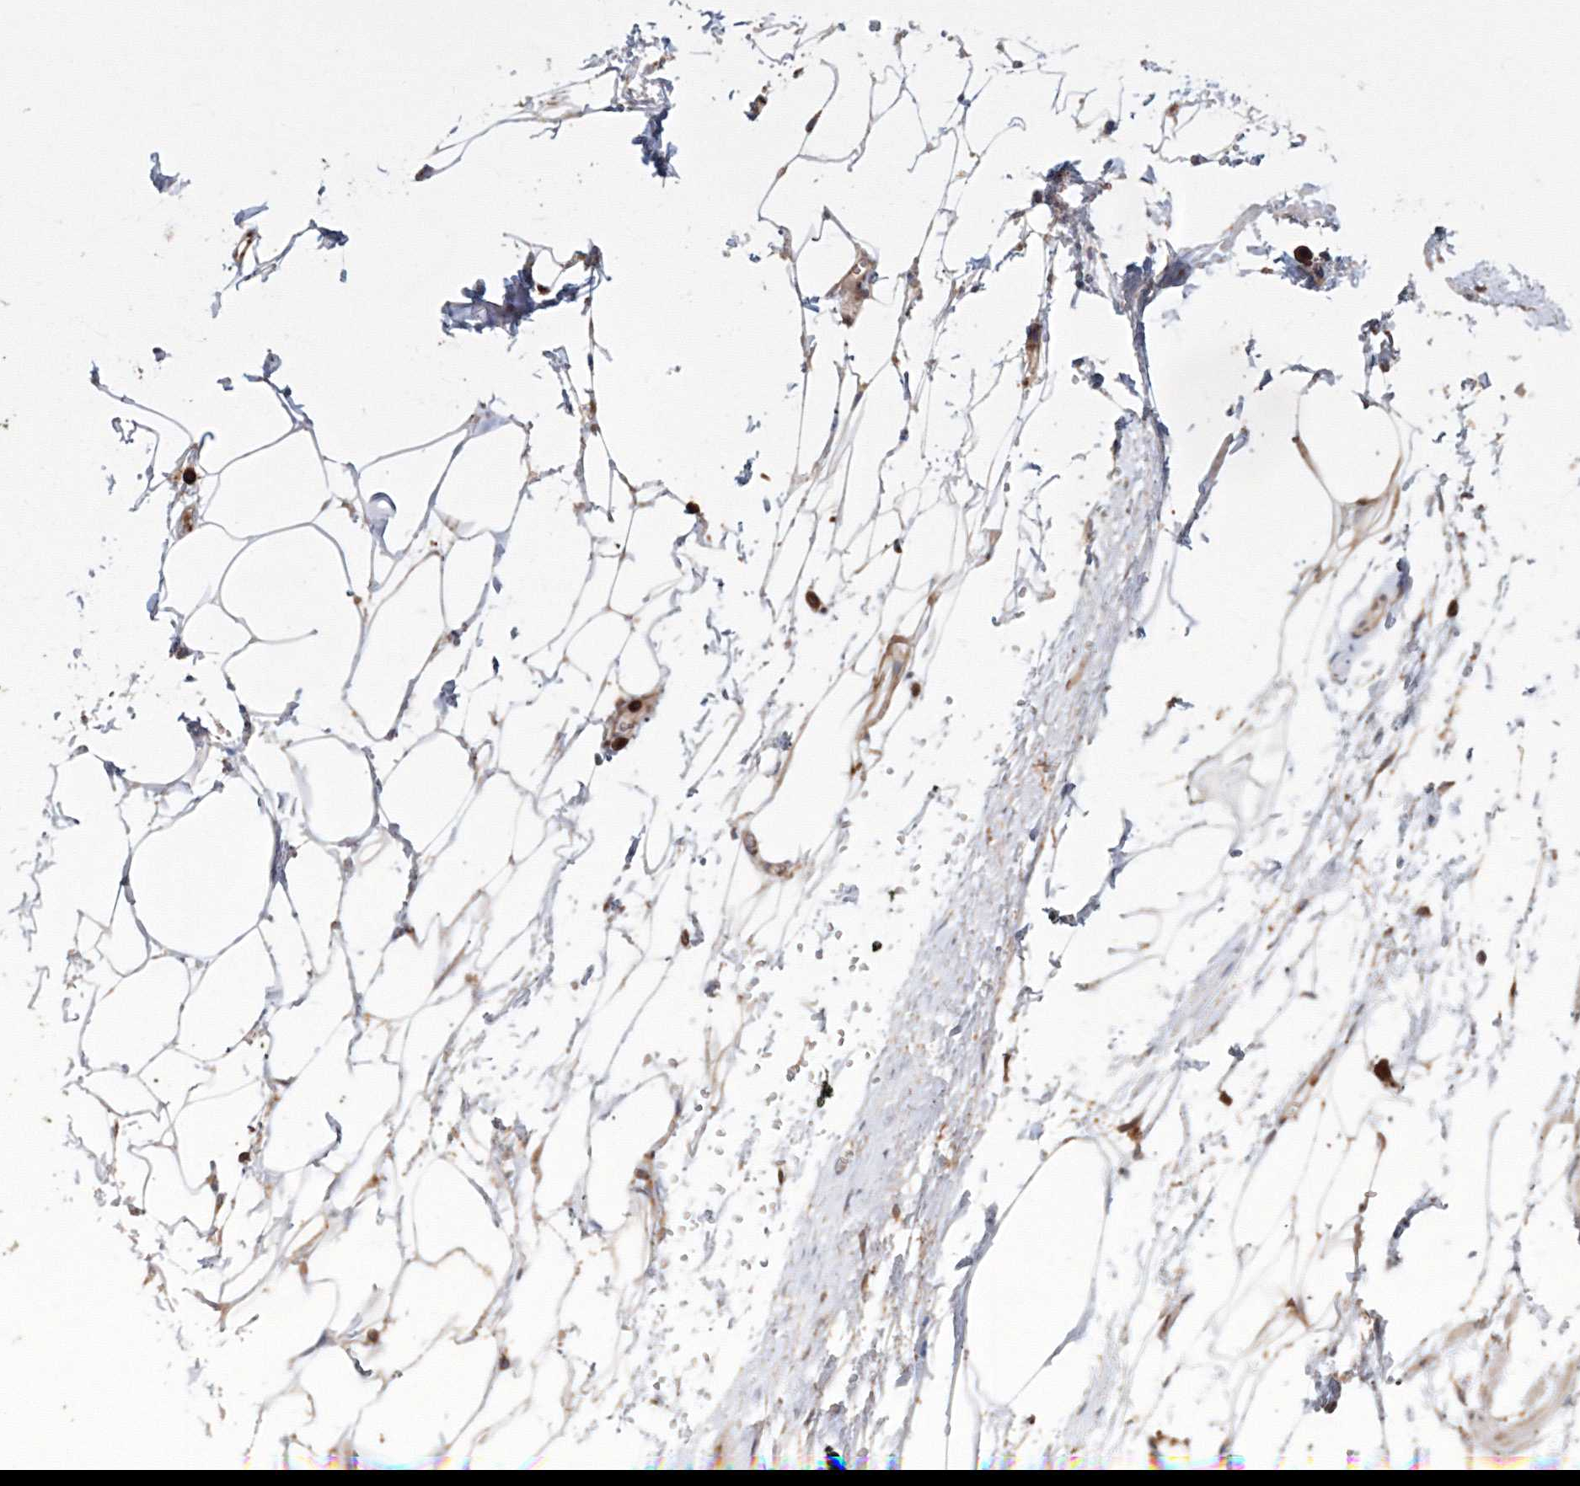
{"staining": {"intensity": "moderate", "quantity": "25%-75%", "location": "cytoplasmic/membranous"}, "tissue": "adipose tissue", "cell_type": "Adipocytes", "image_type": "normal", "snomed": [{"axis": "morphology", "description": "Normal tissue, NOS"}, {"axis": "morphology", "description": "Adenocarcinoma, Low grade"}, {"axis": "topography", "description": "Prostate"}, {"axis": "topography", "description": "Peripheral nerve tissue"}], "caption": "High-magnification brightfield microscopy of unremarkable adipose tissue stained with DAB (brown) and counterstained with hematoxylin (blue). adipocytes exhibit moderate cytoplasmic/membranous staining is identified in about25%-75% of cells.", "gene": "ARCN1", "patient": {"sex": "male", "age": 63}}